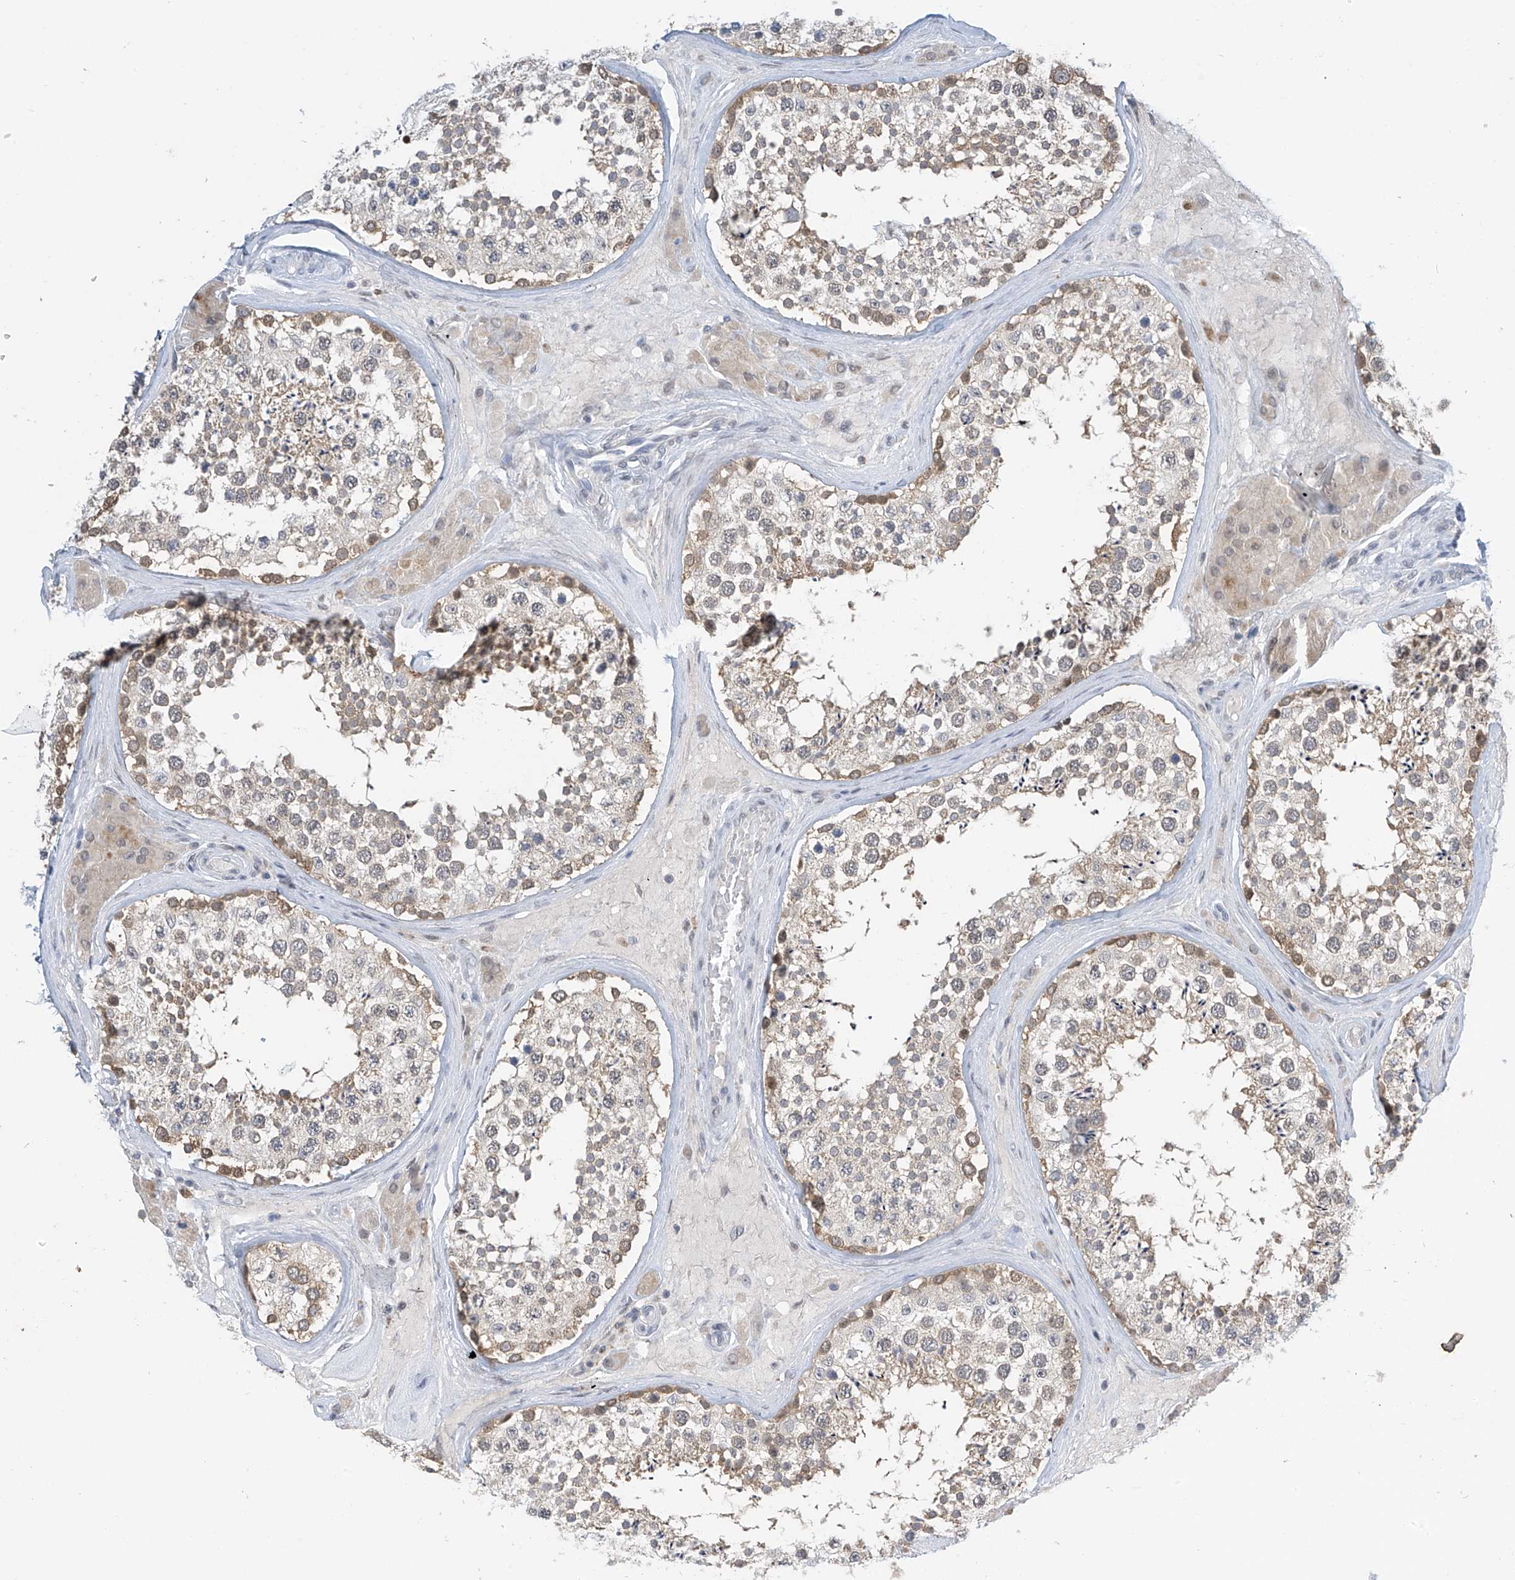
{"staining": {"intensity": "moderate", "quantity": "<25%", "location": "cytoplasmic/membranous"}, "tissue": "testis", "cell_type": "Cells in seminiferous ducts", "image_type": "normal", "snomed": [{"axis": "morphology", "description": "Normal tissue, NOS"}, {"axis": "topography", "description": "Testis"}], "caption": "Testis stained for a protein displays moderate cytoplasmic/membranous positivity in cells in seminiferous ducts. (IHC, brightfield microscopy, high magnification).", "gene": "APLF", "patient": {"sex": "male", "age": 46}}